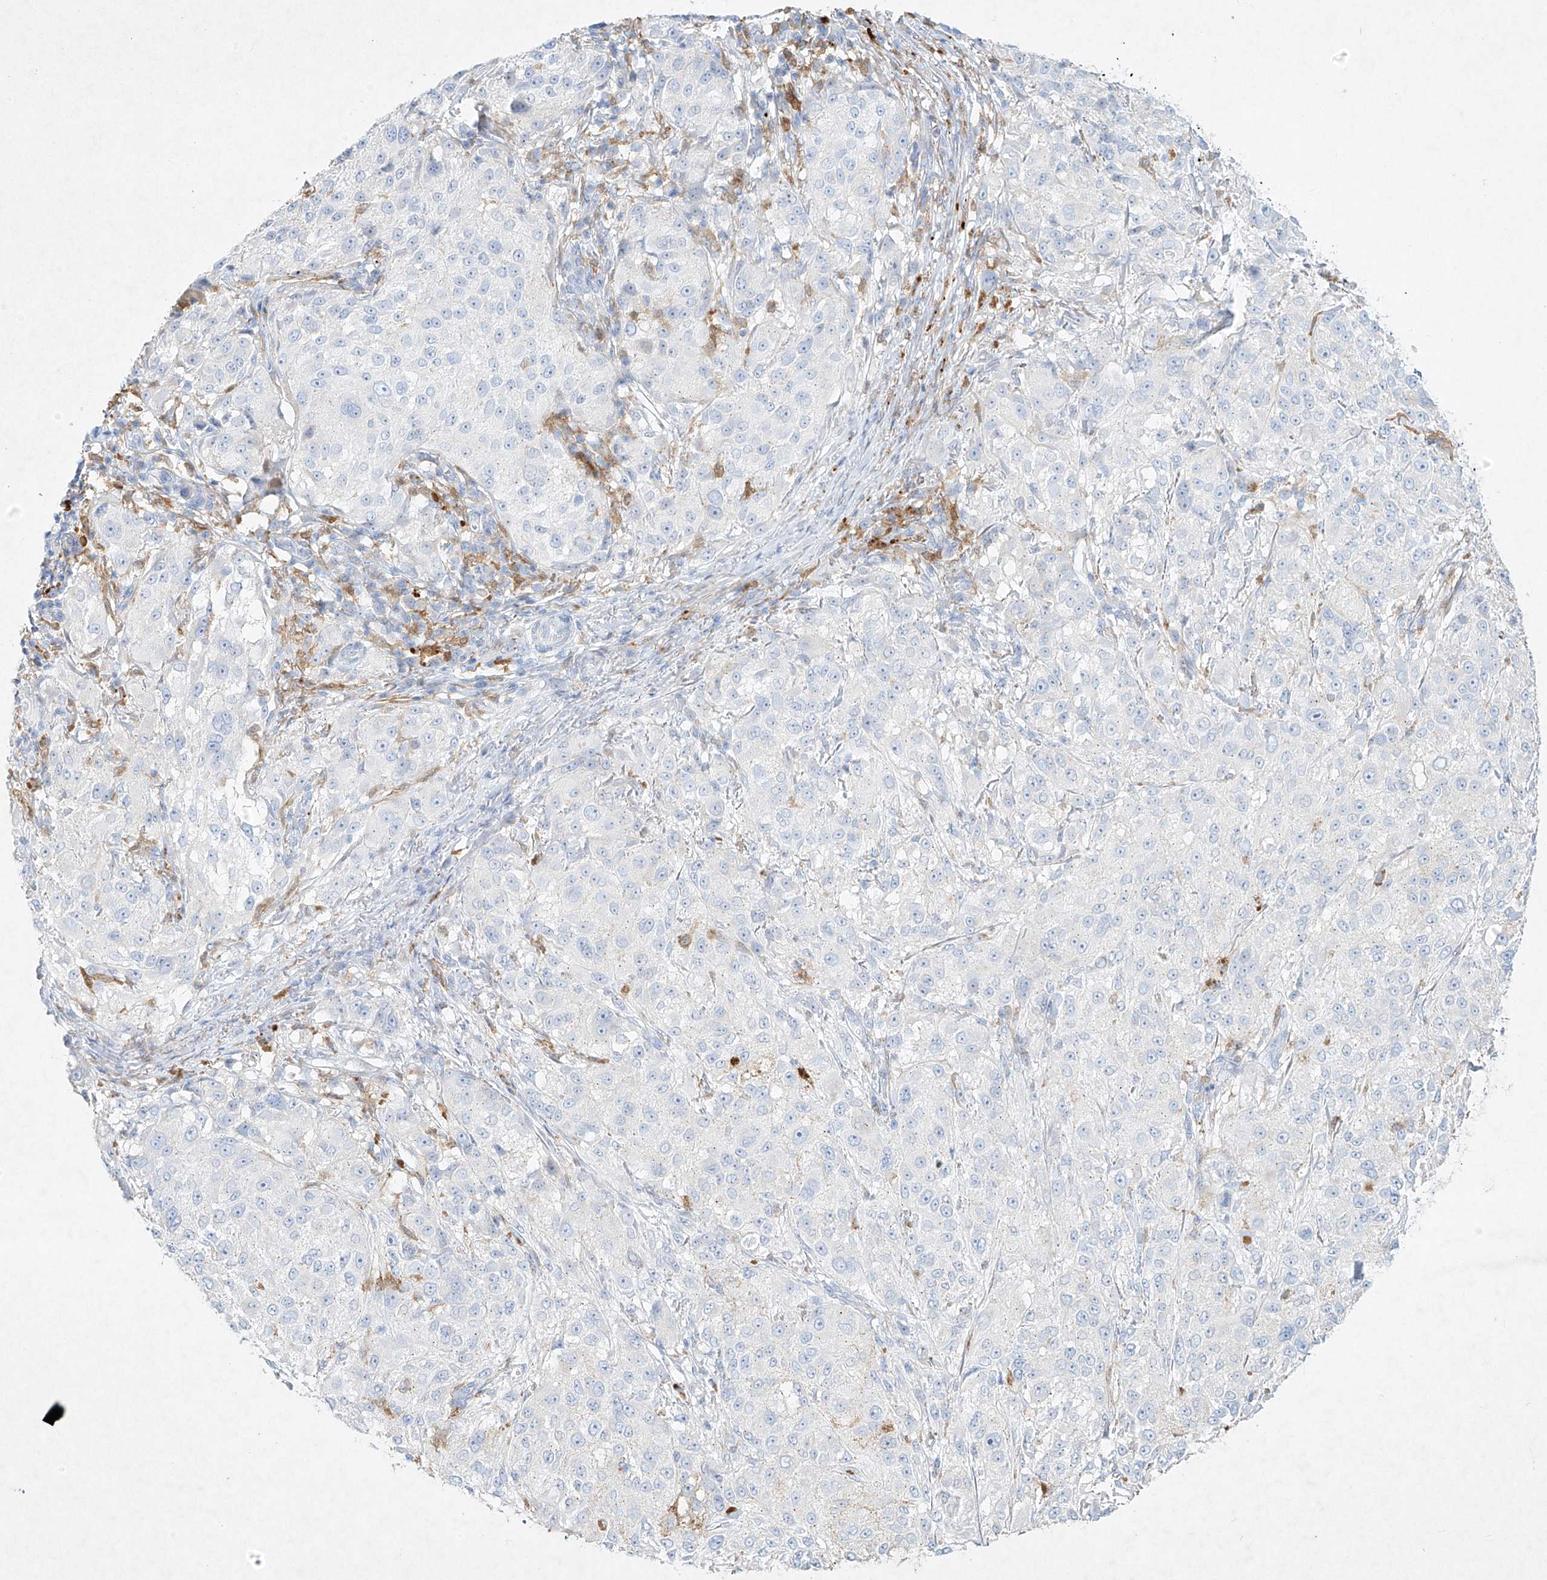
{"staining": {"intensity": "negative", "quantity": "none", "location": "none"}, "tissue": "melanoma", "cell_type": "Tumor cells", "image_type": "cancer", "snomed": [{"axis": "morphology", "description": "Necrosis, NOS"}, {"axis": "morphology", "description": "Malignant melanoma, NOS"}, {"axis": "topography", "description": "Skin"}], "caption": "Immunohistochemistry (IHC) histopathology image of neoplastic tissue: malignant melanoma stained with DAB demonstrates no significant protein expression in tumor cells.", "gene": "PLEK", "patient": {"sex": "female", "age": 87}}